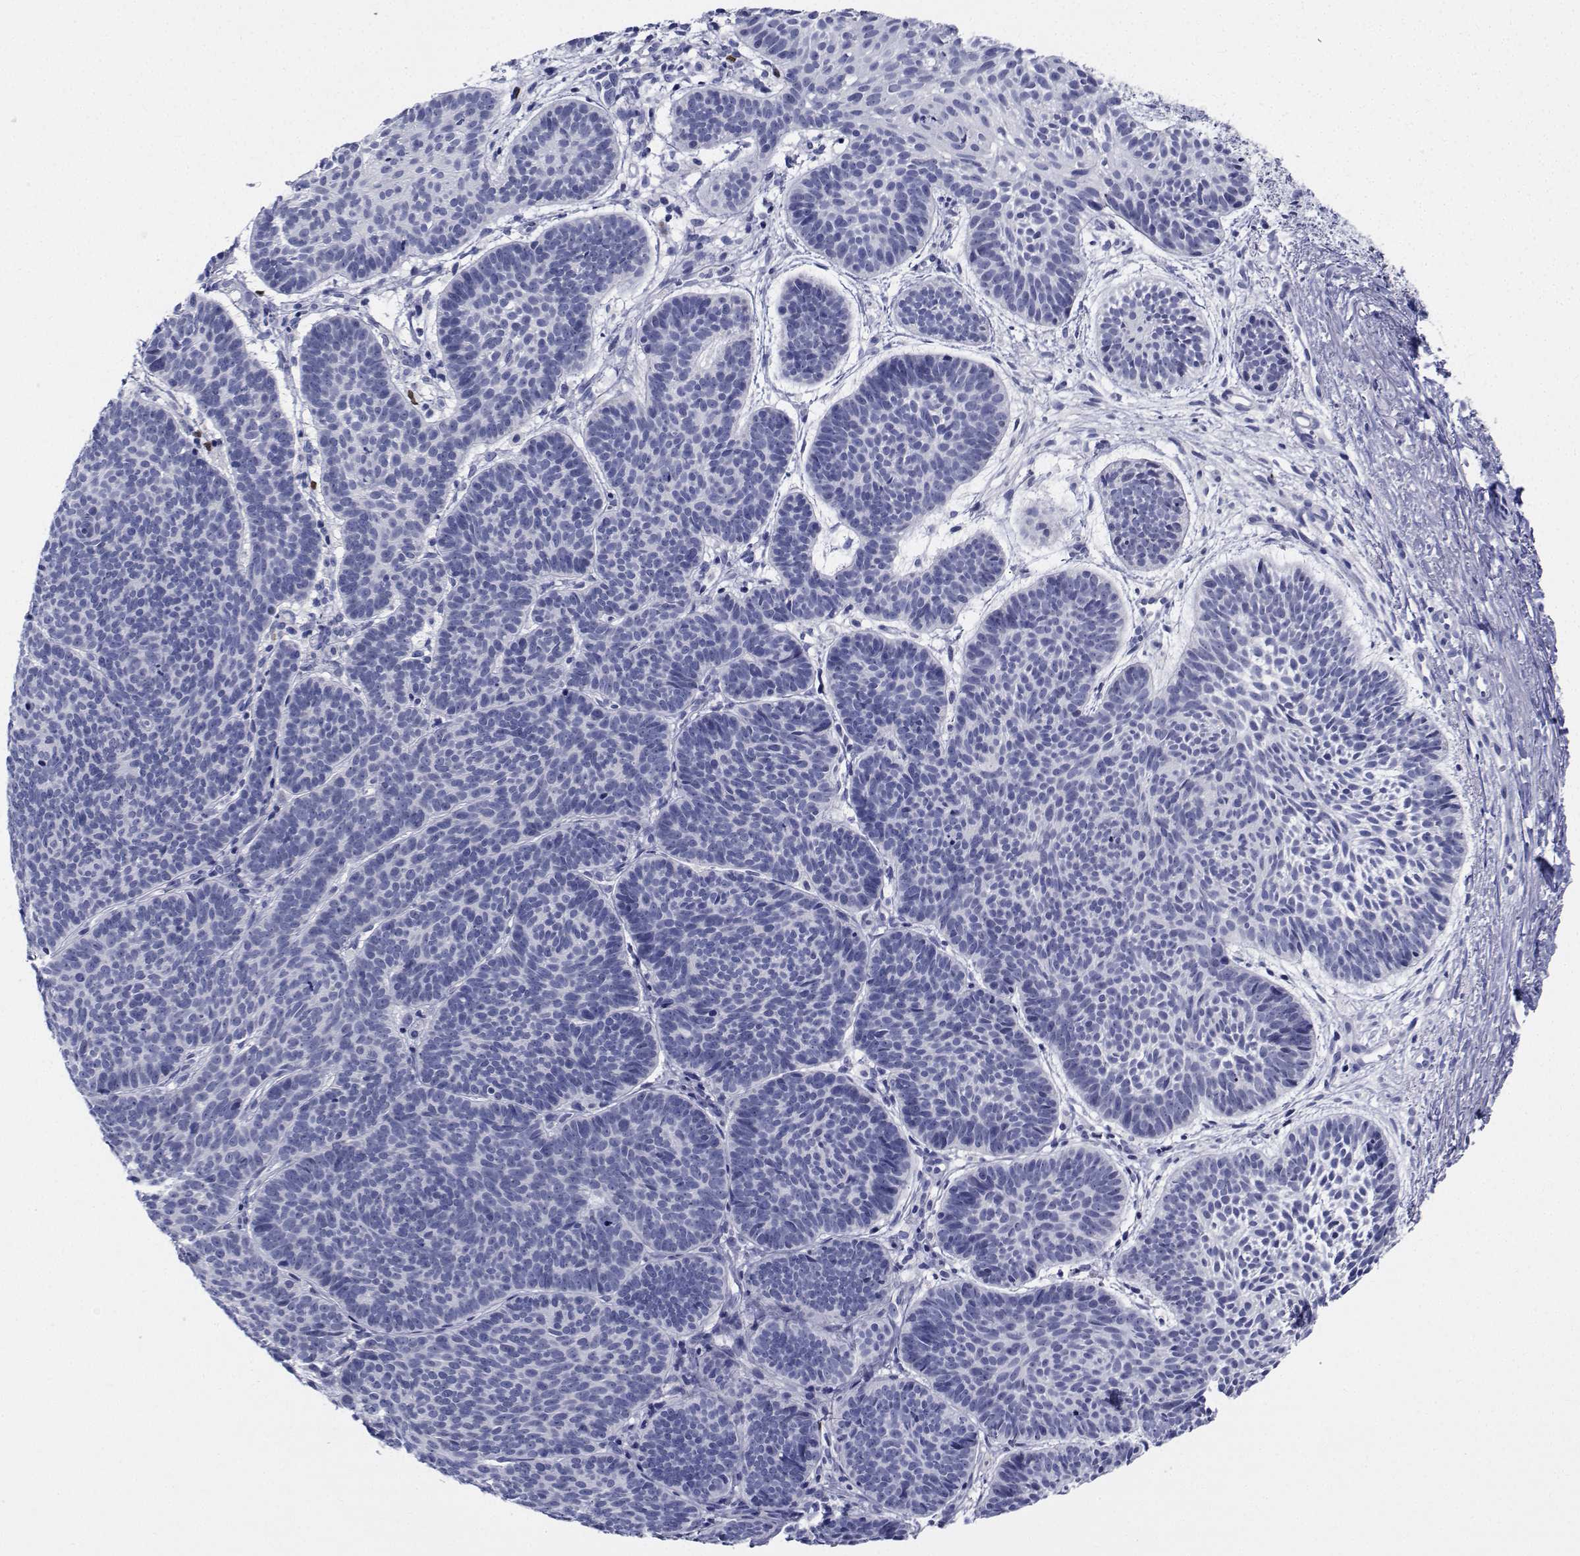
{"staining": {"intensity": "negative", "quantity": "none", "location": "none"}, "tissue": "skin cancer", "cell_type": "Tumor cells", "image_type": "cancer", "snomed": [{"axis": "morphology", "description": "Basal cell carcinoma"}, {"axis": "topography", "description": "Skin"}], "caption": "High power microscopy micrograph of an immunohistochemistry (IHC) micrograph of skin cancer, revealing no significant staining in tumor cells. The staining is performed using DAB brown chromogen with nuclei counter-stained in using hematoxylin.", "gene": "PLXNA4", "patient": {"sex": "male", "age": 72}}